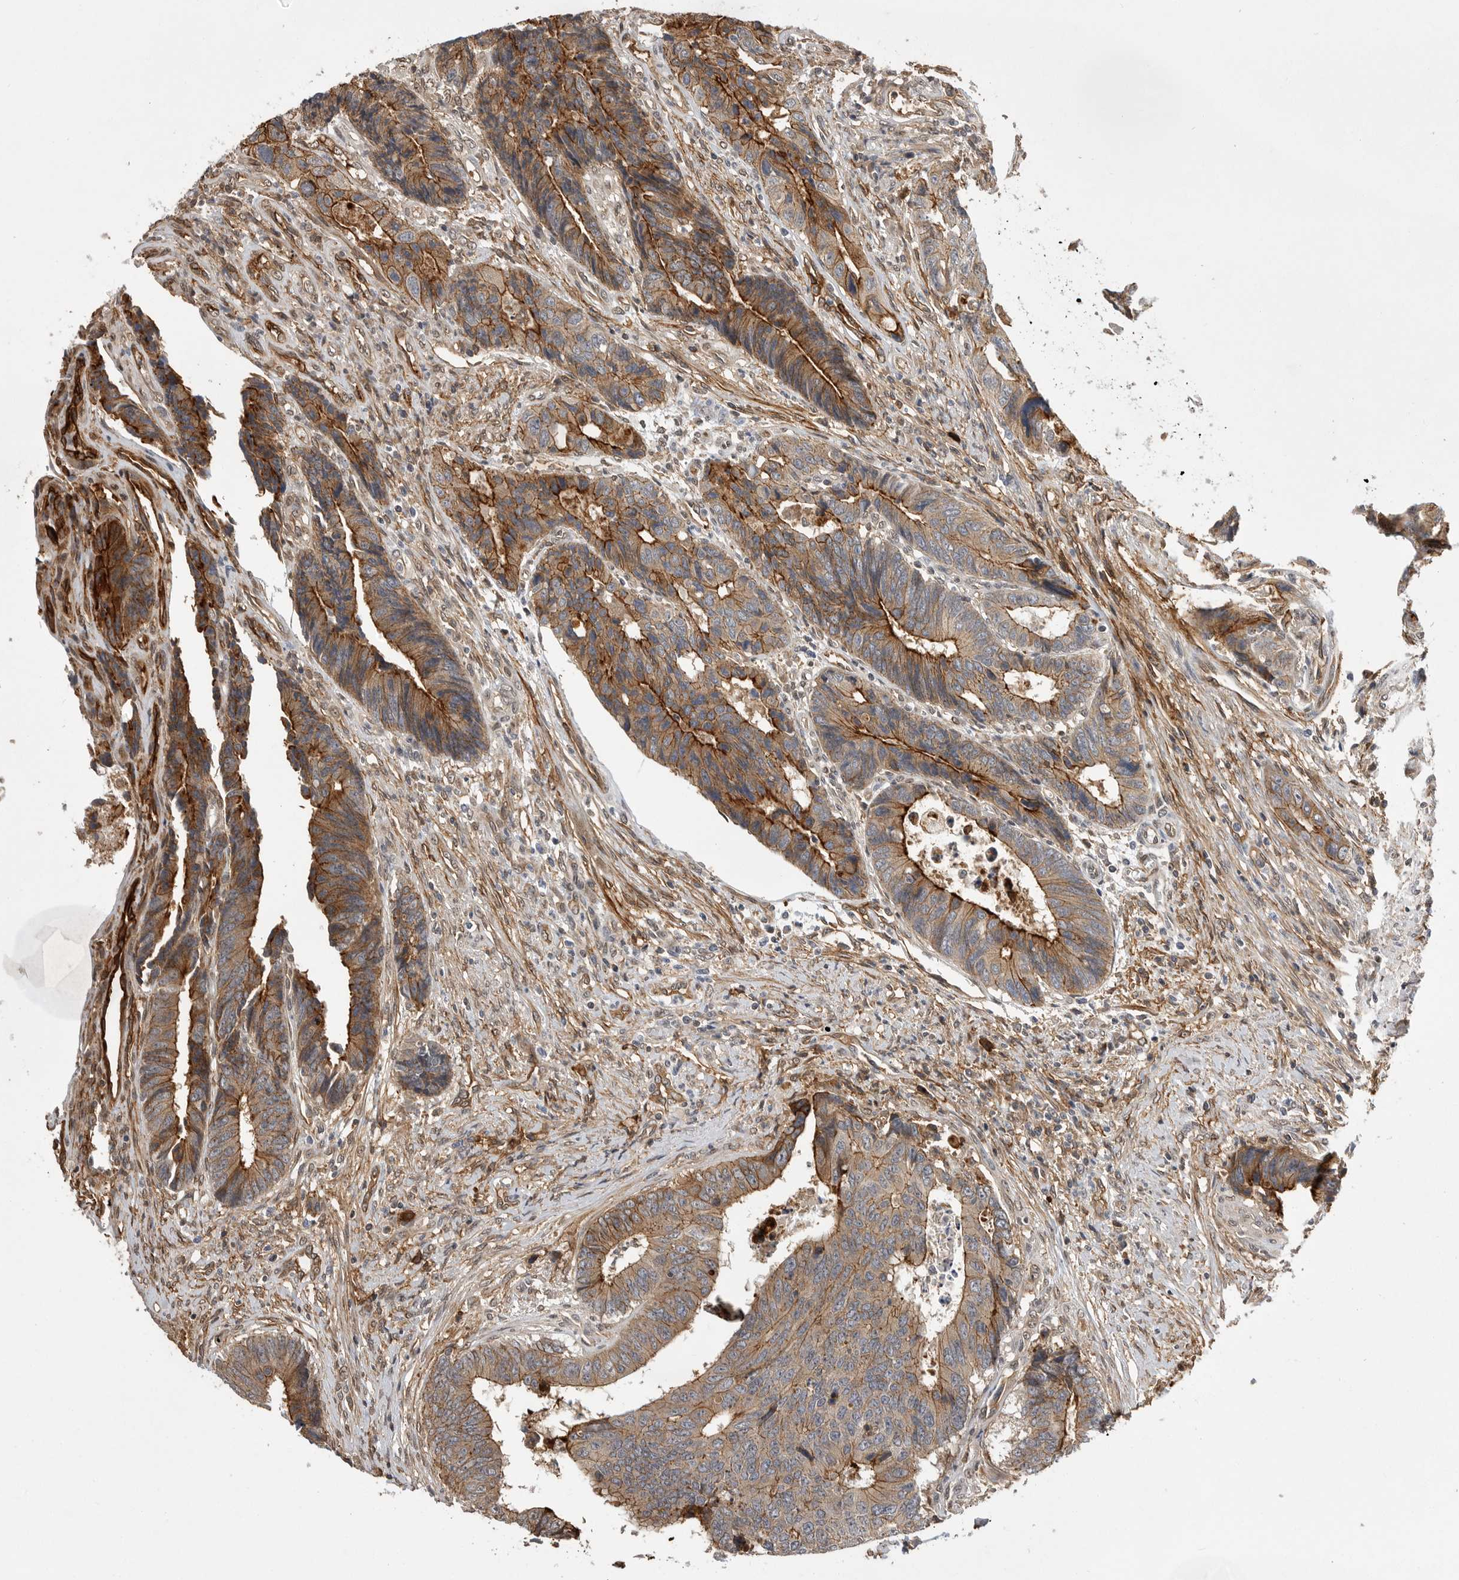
{"staining": {"intensity": "strong", "quantity": ">75%", "location": "cytoplasmic/membranous"}, "tissue": "colorectal cancer", "cell_type": "Tumor cells", "image_type": "cancer", "snomed": [{"axis": "morphology", "description": "Adenocarcinoma, NOS"}, {"axis": "topography", "description": "Rectum"}], "caption": "Brown immunohistochemical staining in adenocarcinoma (colorectal) demonstrates strong cytoplasmic/membranous positivity in about >75% of tumor cells.", "gene": "NECTIN1", "patient": {"sex": "male", "age": 84}}